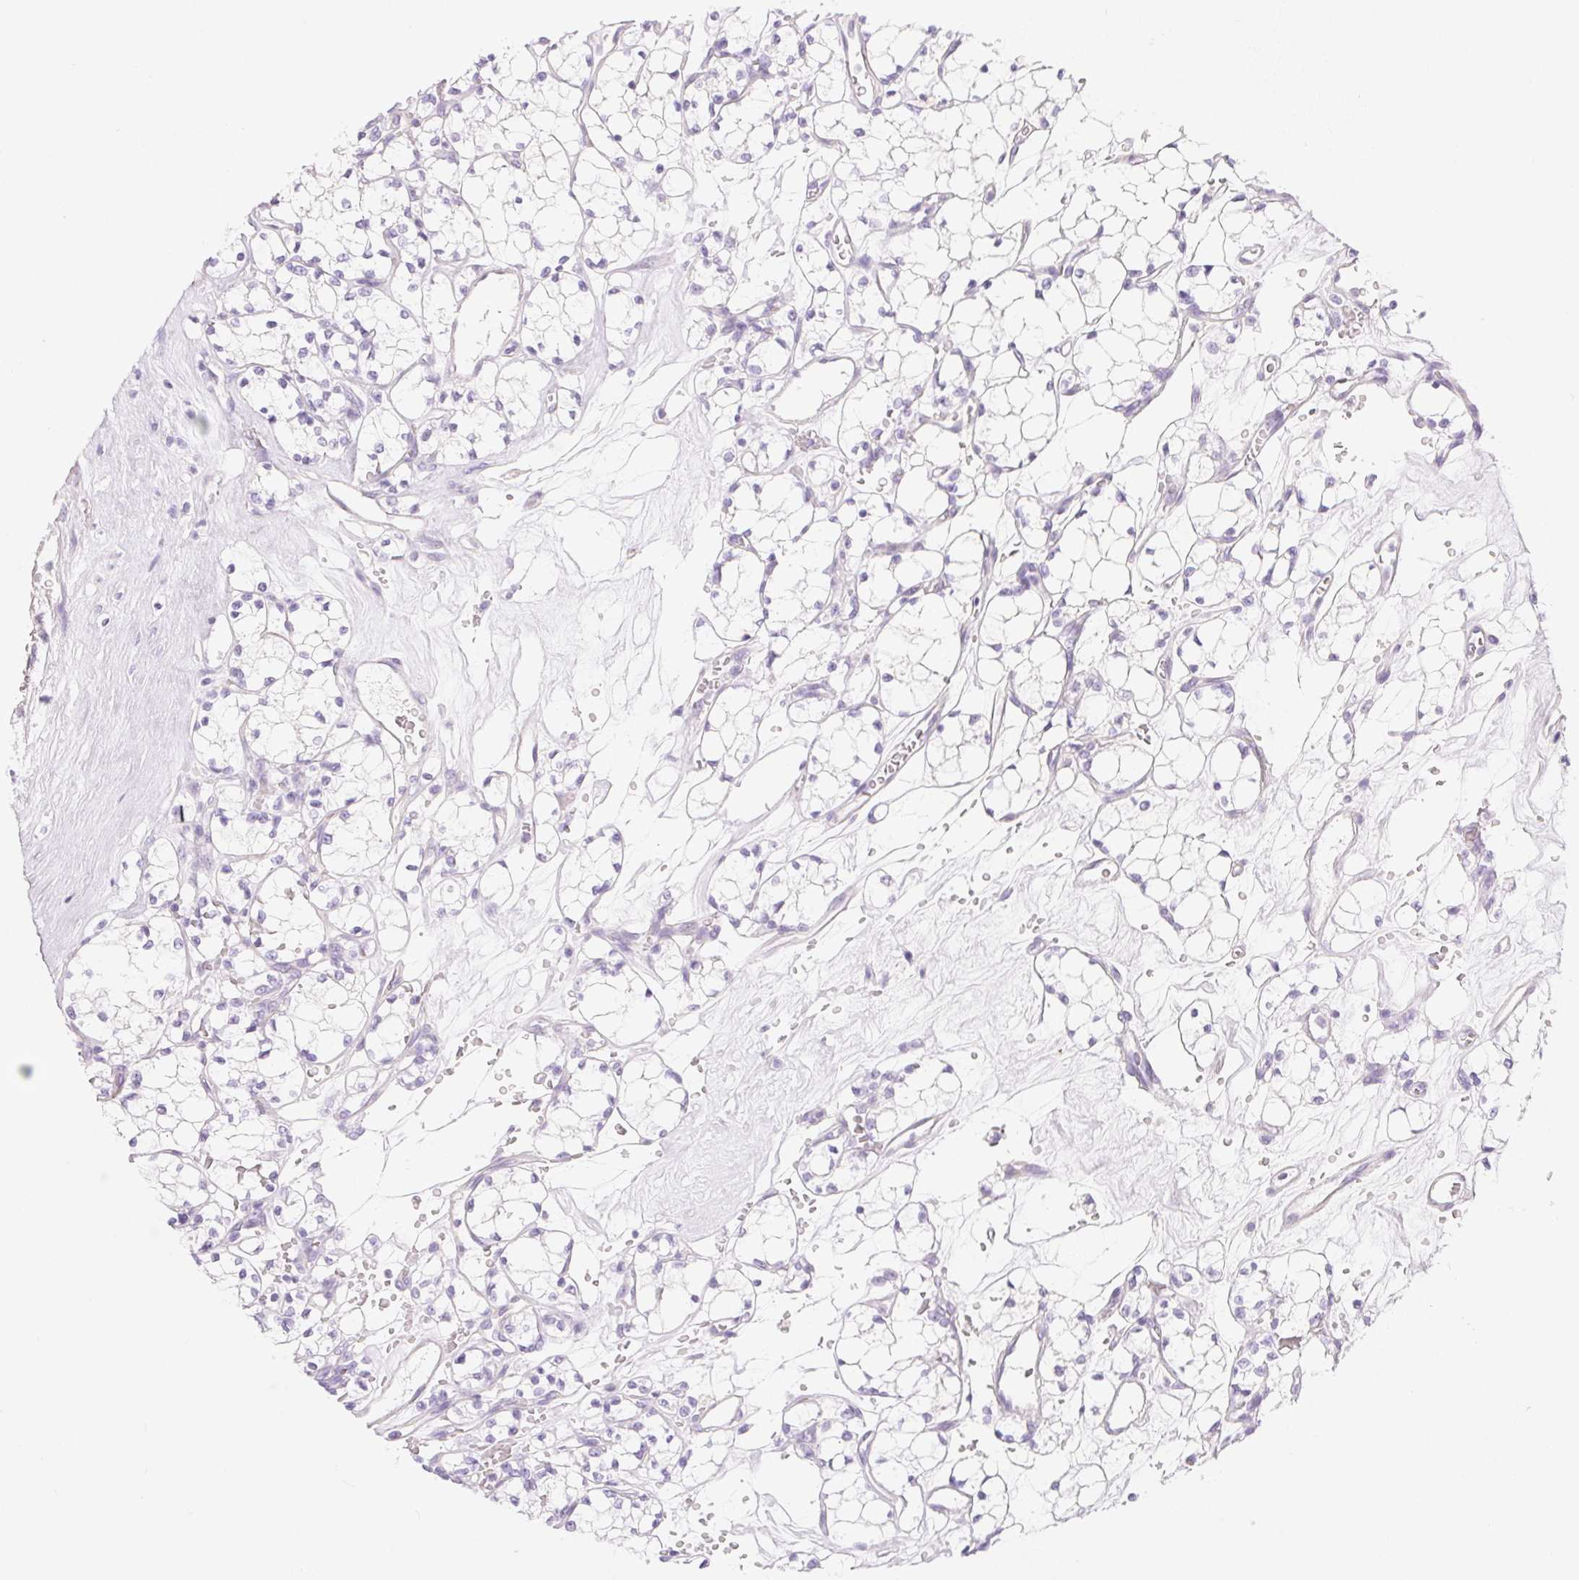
{"staining": {"intensity": "negative", "quantity": "none", "location": "none"}, "tissue": "renal cancer", "cell_type": "Tumor cells", "image_type": "cancer", "snomed": [{"axis": "morphology", "description": "Adenocarcinoma, NOS"}, {"axis": "topography", "description": "Kidney"}], "caption": "There is no significant expression in tumor cells of renal cancer.", "gene": "CLDN16", "patient": {"sex": "female", "age": 69}}